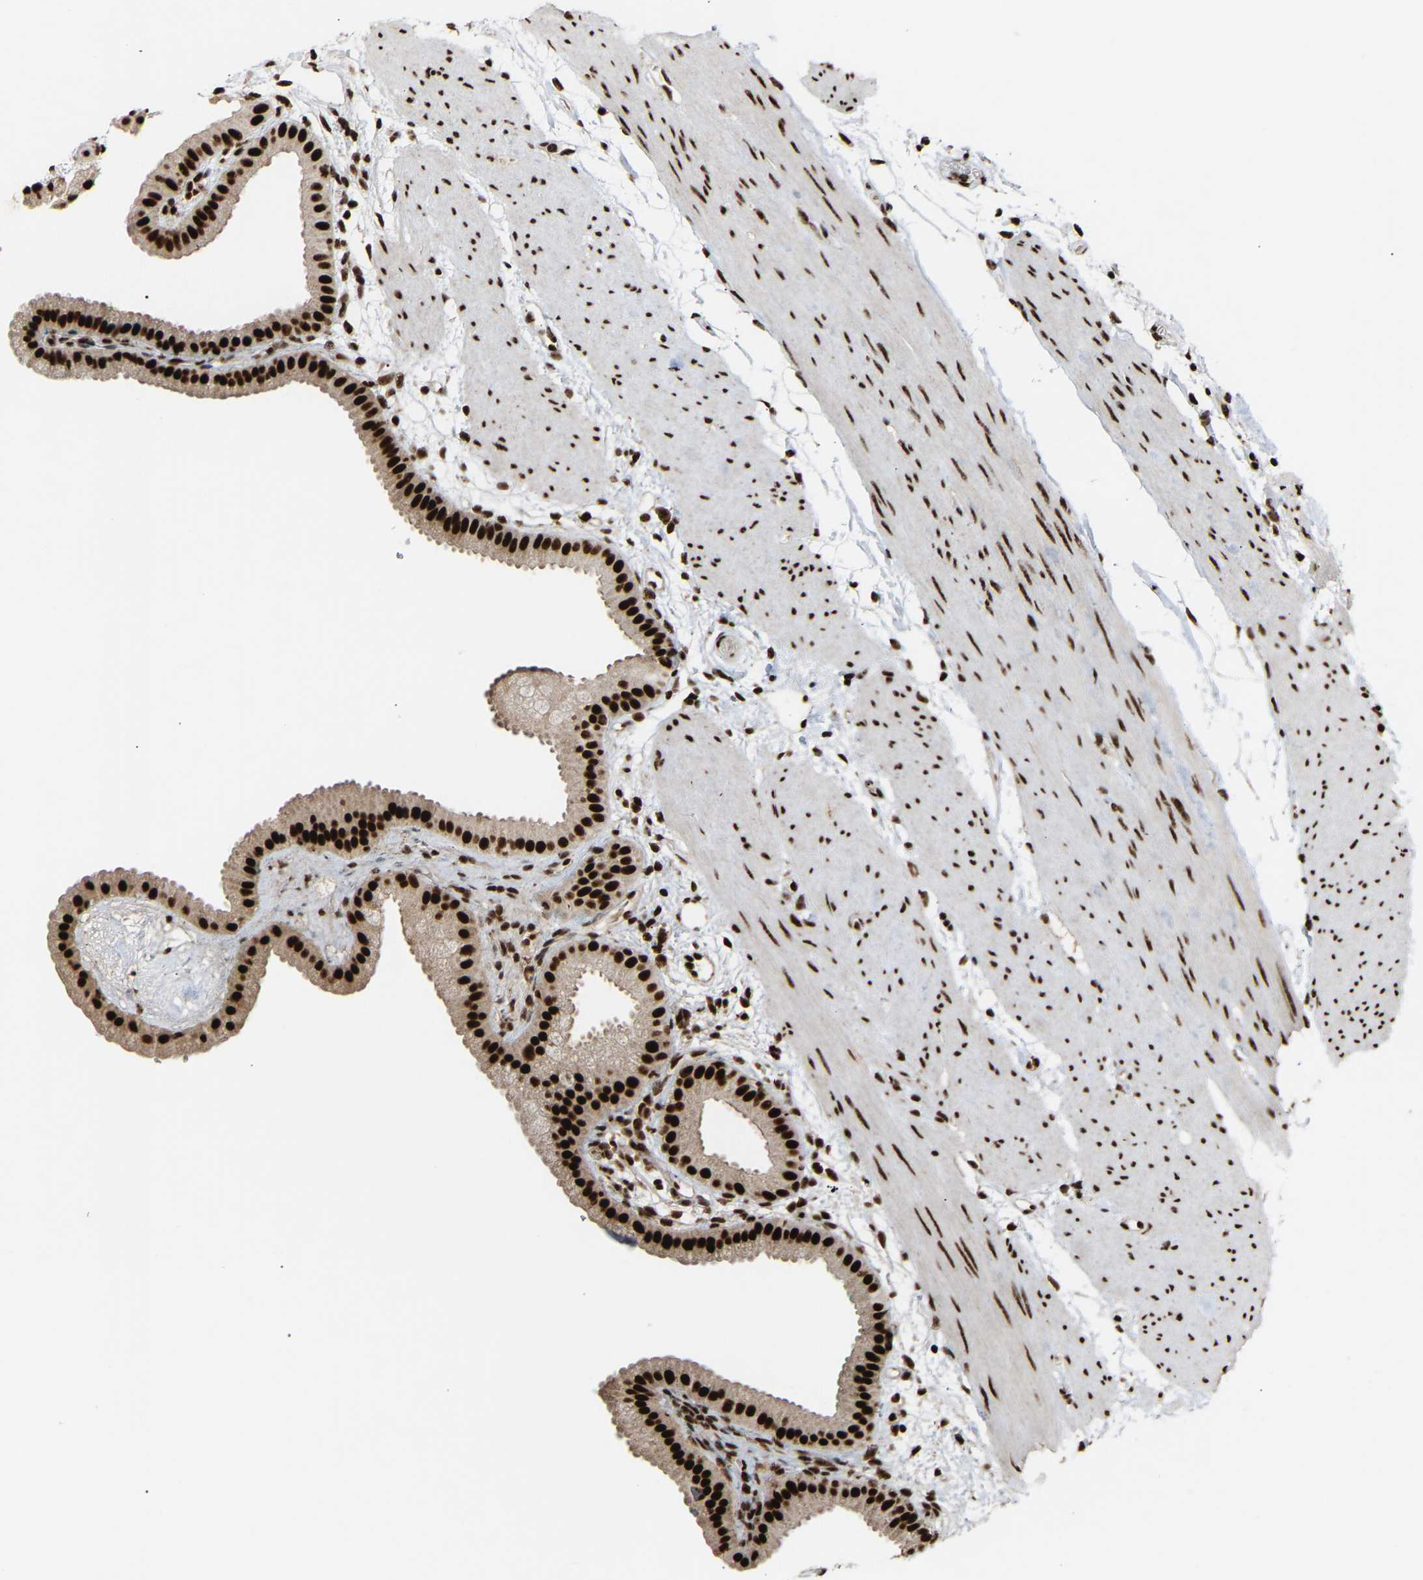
{"staining": {"intensity": "strong", "quantity": ">75%", "location": "nuclear"}, "tissue": "gallbladder", "cell_type": "Glandular cells", "image_type": "normal", "snomed": [{"axis": "morphology", "description": "Normal tissue, NOS"}, {"axis": "topography", "description": "Gallbladder"}], "caption": "Immunohistochemical staining of normal gallbladder exhibits strong nuclear protein expression in about >75% of glandular cells.", "gene": "ALYREF", "patient": {"sex": "female", "age": 64}}